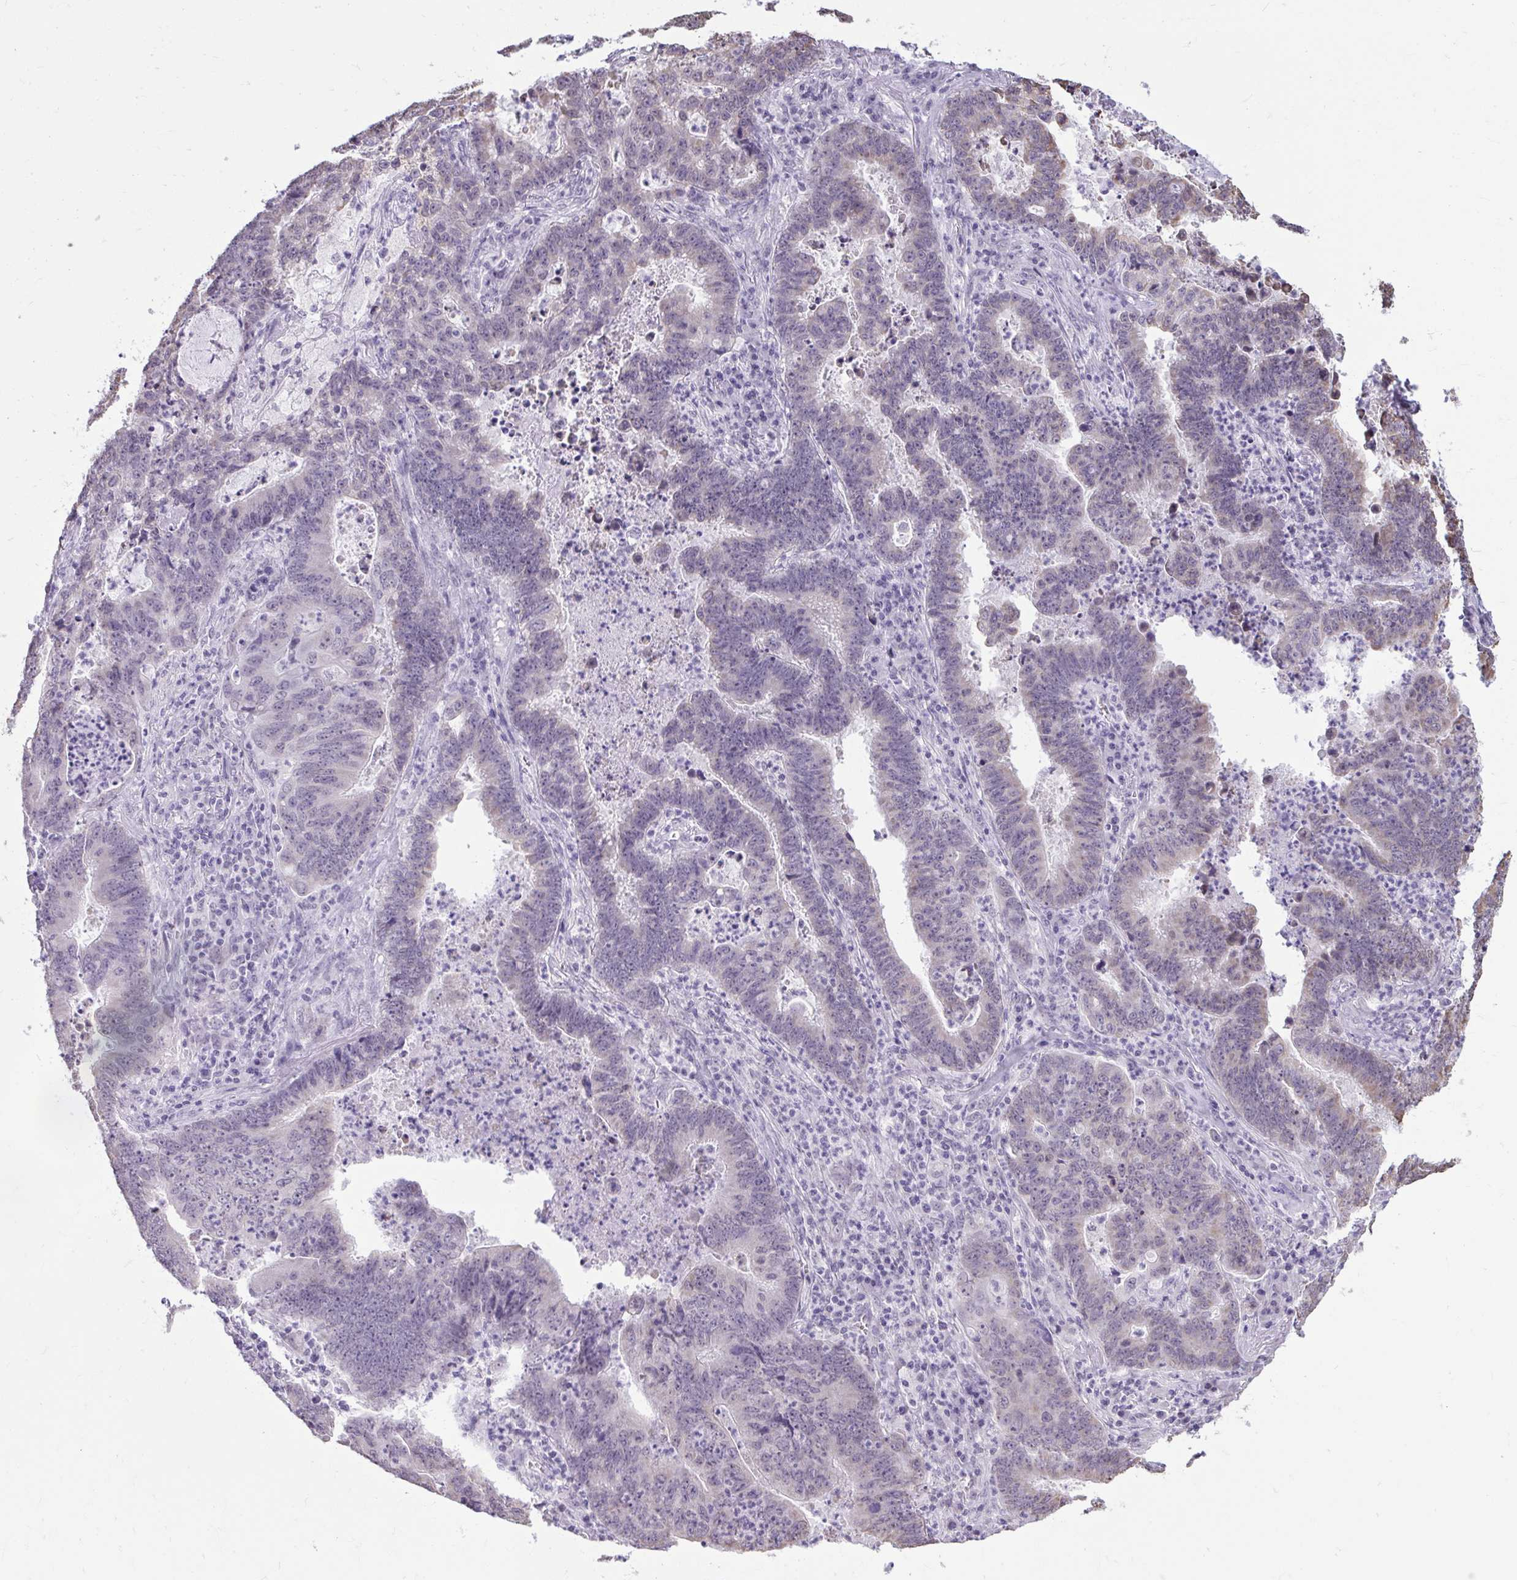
{"staining": {"intensity": "negative", "quantity": "none", "location": "none"}, "tissue": "lung cancer", "cell_type": "Tumor cells", "image_type": "cancer", "snomed": [{"axis": "morphology", "description": "Aneuploidy"}, {"axis": "morphology", "description": "Adenocarcinoma, NOS"}, {"axis": "morphology", "description": "Adenocarcinoma primary or metastatic"}, {"axis": "topography", "description": "Lung"}], "caption": "This is an IHC image of human adenocarcinoma (lung). There is no positivity in tumor cells.", "gene": "NPPA", "patient": {"sex": "female", "age": 75}}